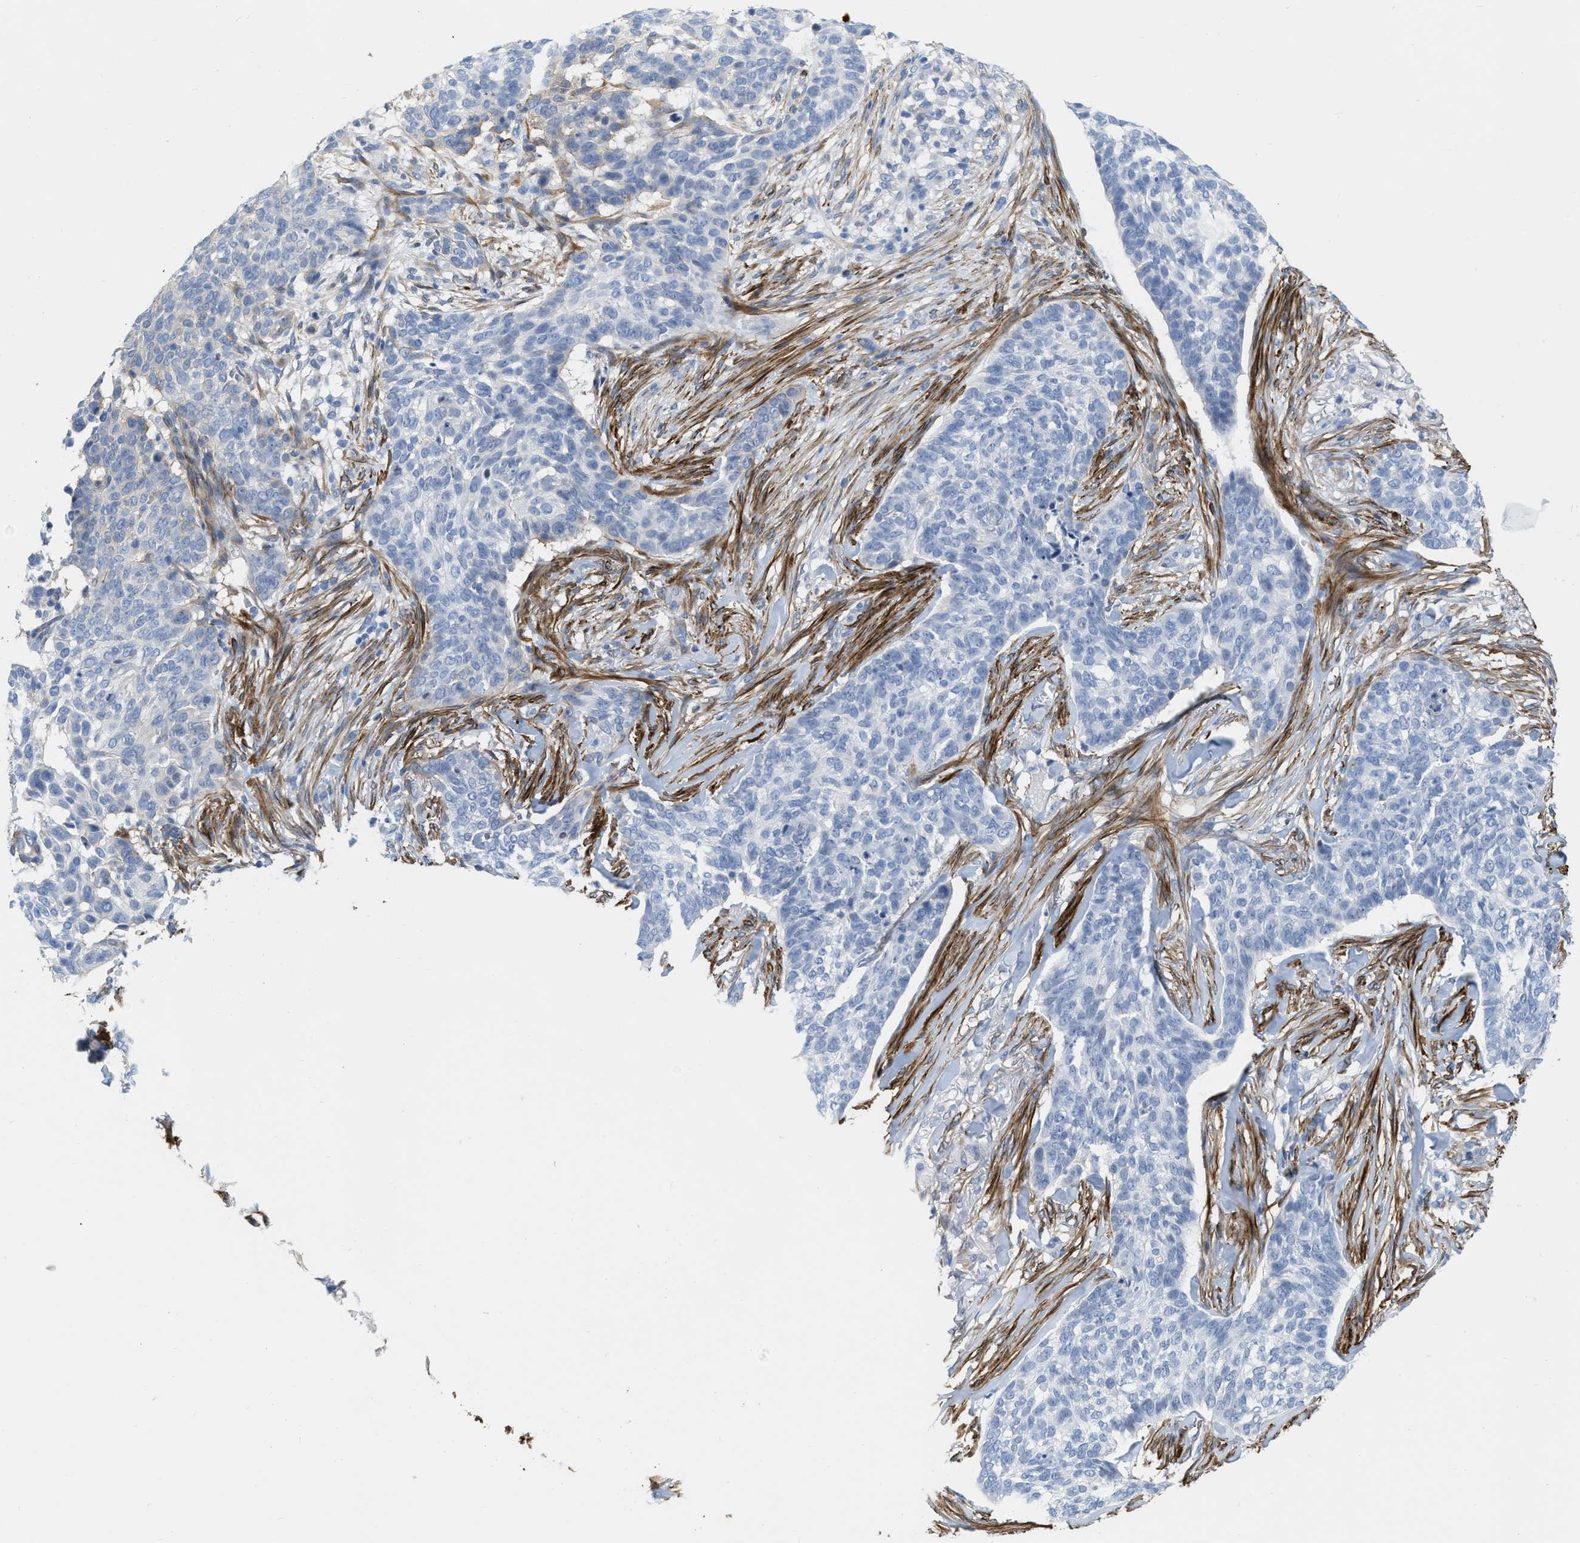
{"staining": {"intensity": "negative", "quantity": "none", "location": "none"}, "tissue": "skin cancer", "cell_type": "Tumor cells", "image_type": "cancer", "snomed": [{"axis": "morphology", "description": "Basal cell carcinoma"}, {"axis": "topography", "description": "Skin"}], "caption": "High magnification brightfield microscopy of skin basal cell carcinoma stained with DAB (brown) and counterstained with hematoxylin (blue): tumor cells show no significant expression.", "gene": "TAGLN", "patient": {"sex": "male", "age": 85}}